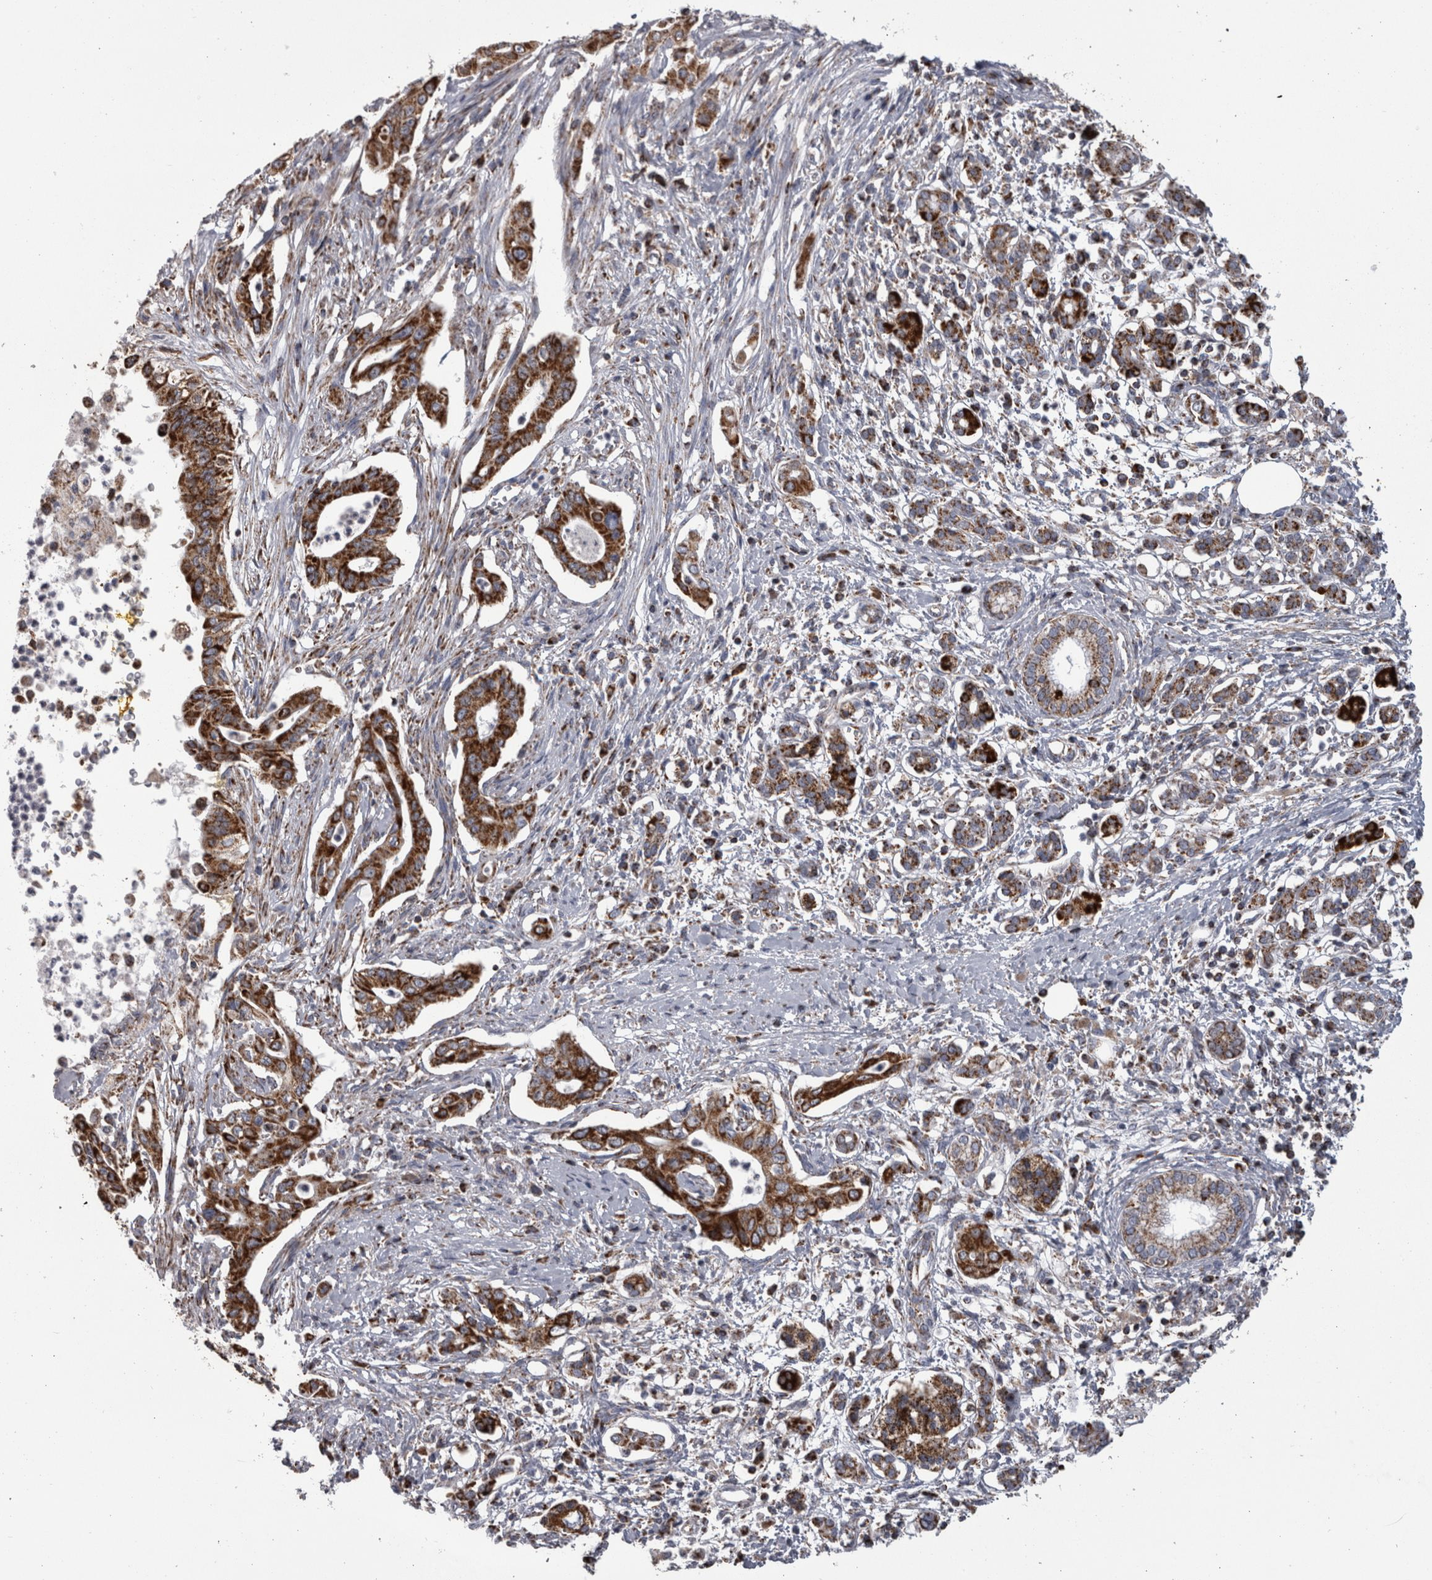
{"staining": {"intensity": "strong", "quantity": ">75%", "location": "cytoplasmic/membranous"}, "tissue": "pancreatic cancer", "cell_type": "Tumor cells", "image_type": "cancer", "snomed": [{"axis": "morphology", "description": "Adenocarcinoma, NOS"}, {"axis": "topography", "description": "Pancreas"}], "caption": "A brown stain labels strong cytoplasmic/membranous expression of a protein in human pancreatic cancer tumor cells.", "gene": "MDH2", "patient": {"sex": "male", "age": 58}}